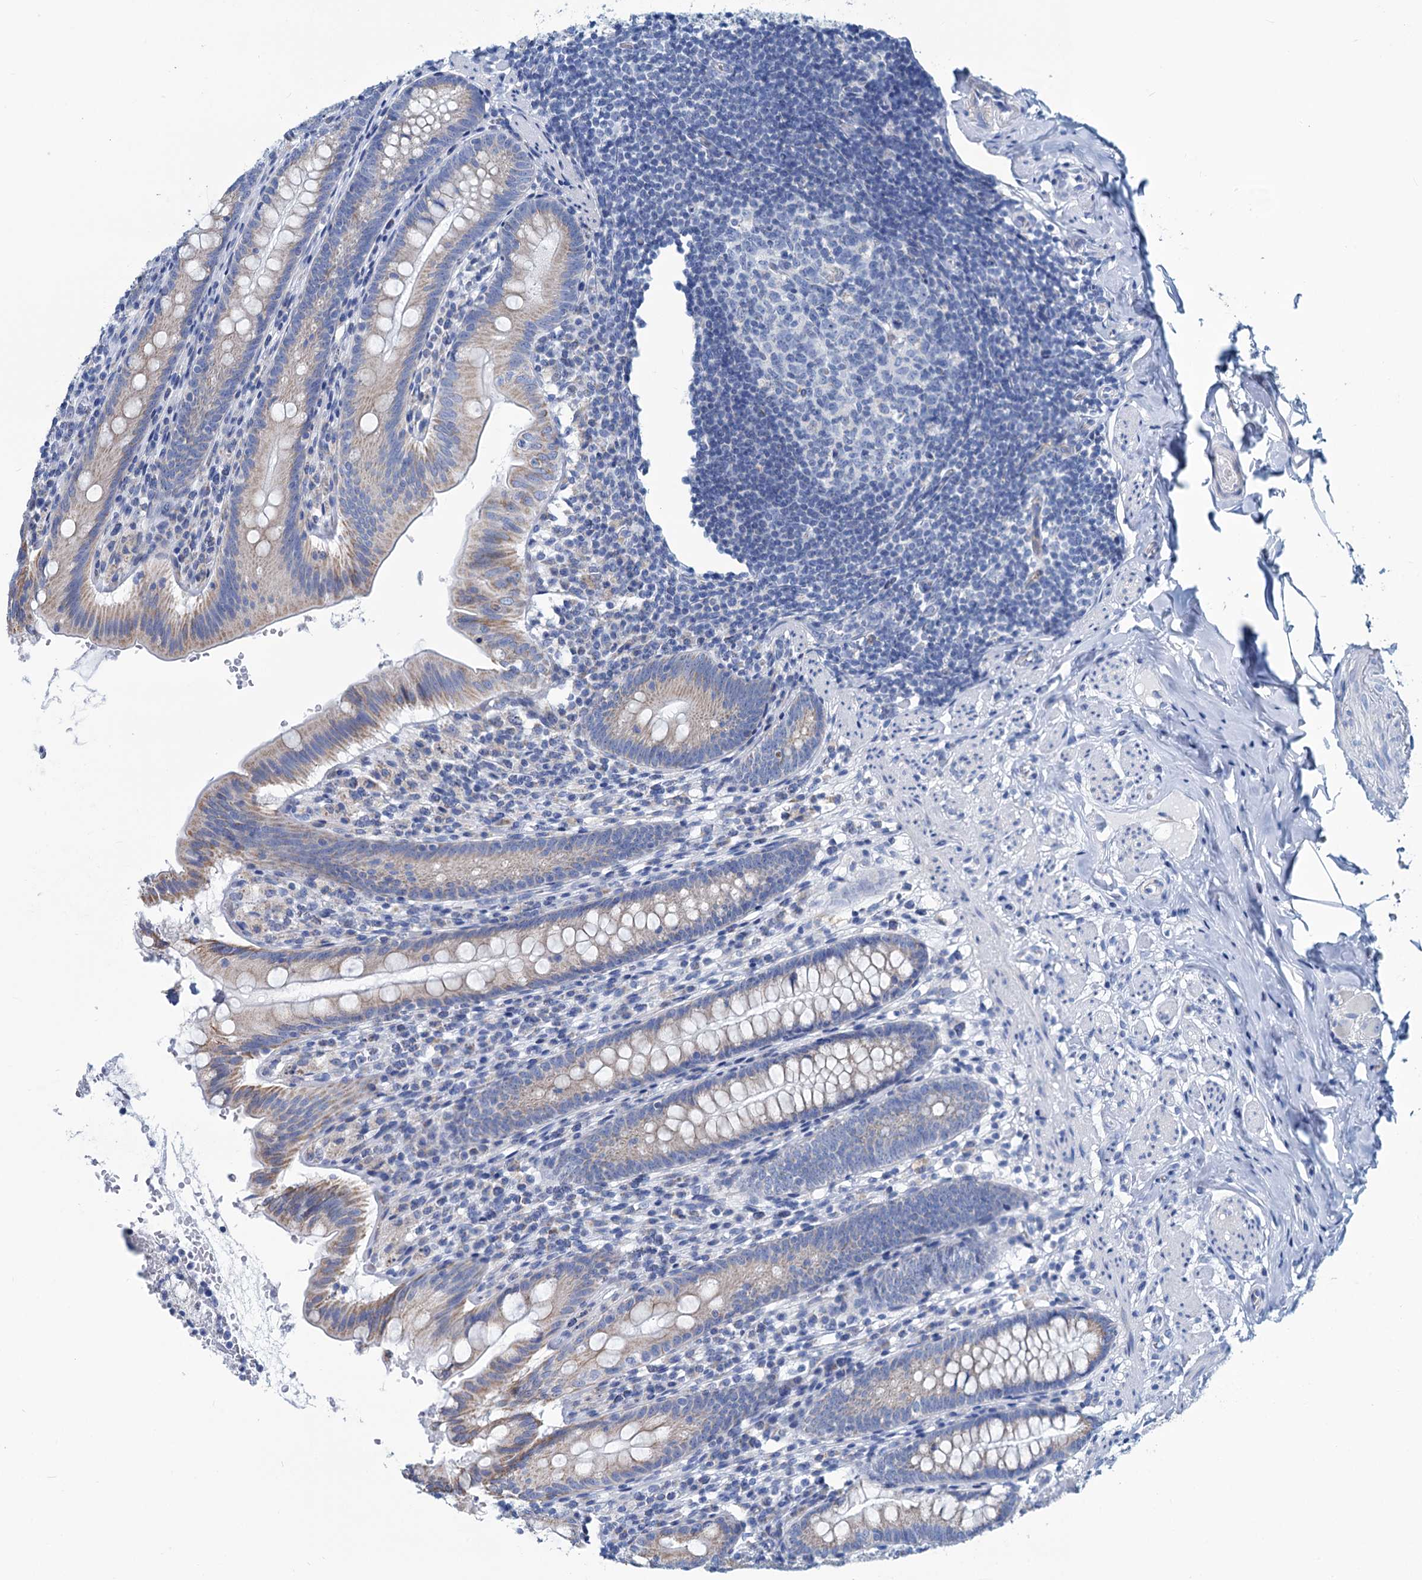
{"staining": {"intensity": "weak", "quantity": "25%-75%", "location": "cytoplasmic/membranous"}, "tissue": "appendix", "cell_type": "Glandular cells", "image_type": "normal", "snomed": [{"axis": "morphology", "description": "Normal tissue, NOS"}, {"axis": "topography", "description": "Appendix"}], "caption": "Brown immunohistochemical staining in unremarkable appendix exhibits weak cytoplasmic/membranous positivity in approximately 25%-75% of glandular cells.", "gene": "SLC1A3", "patient": {"sex": "male", "age": 55}}